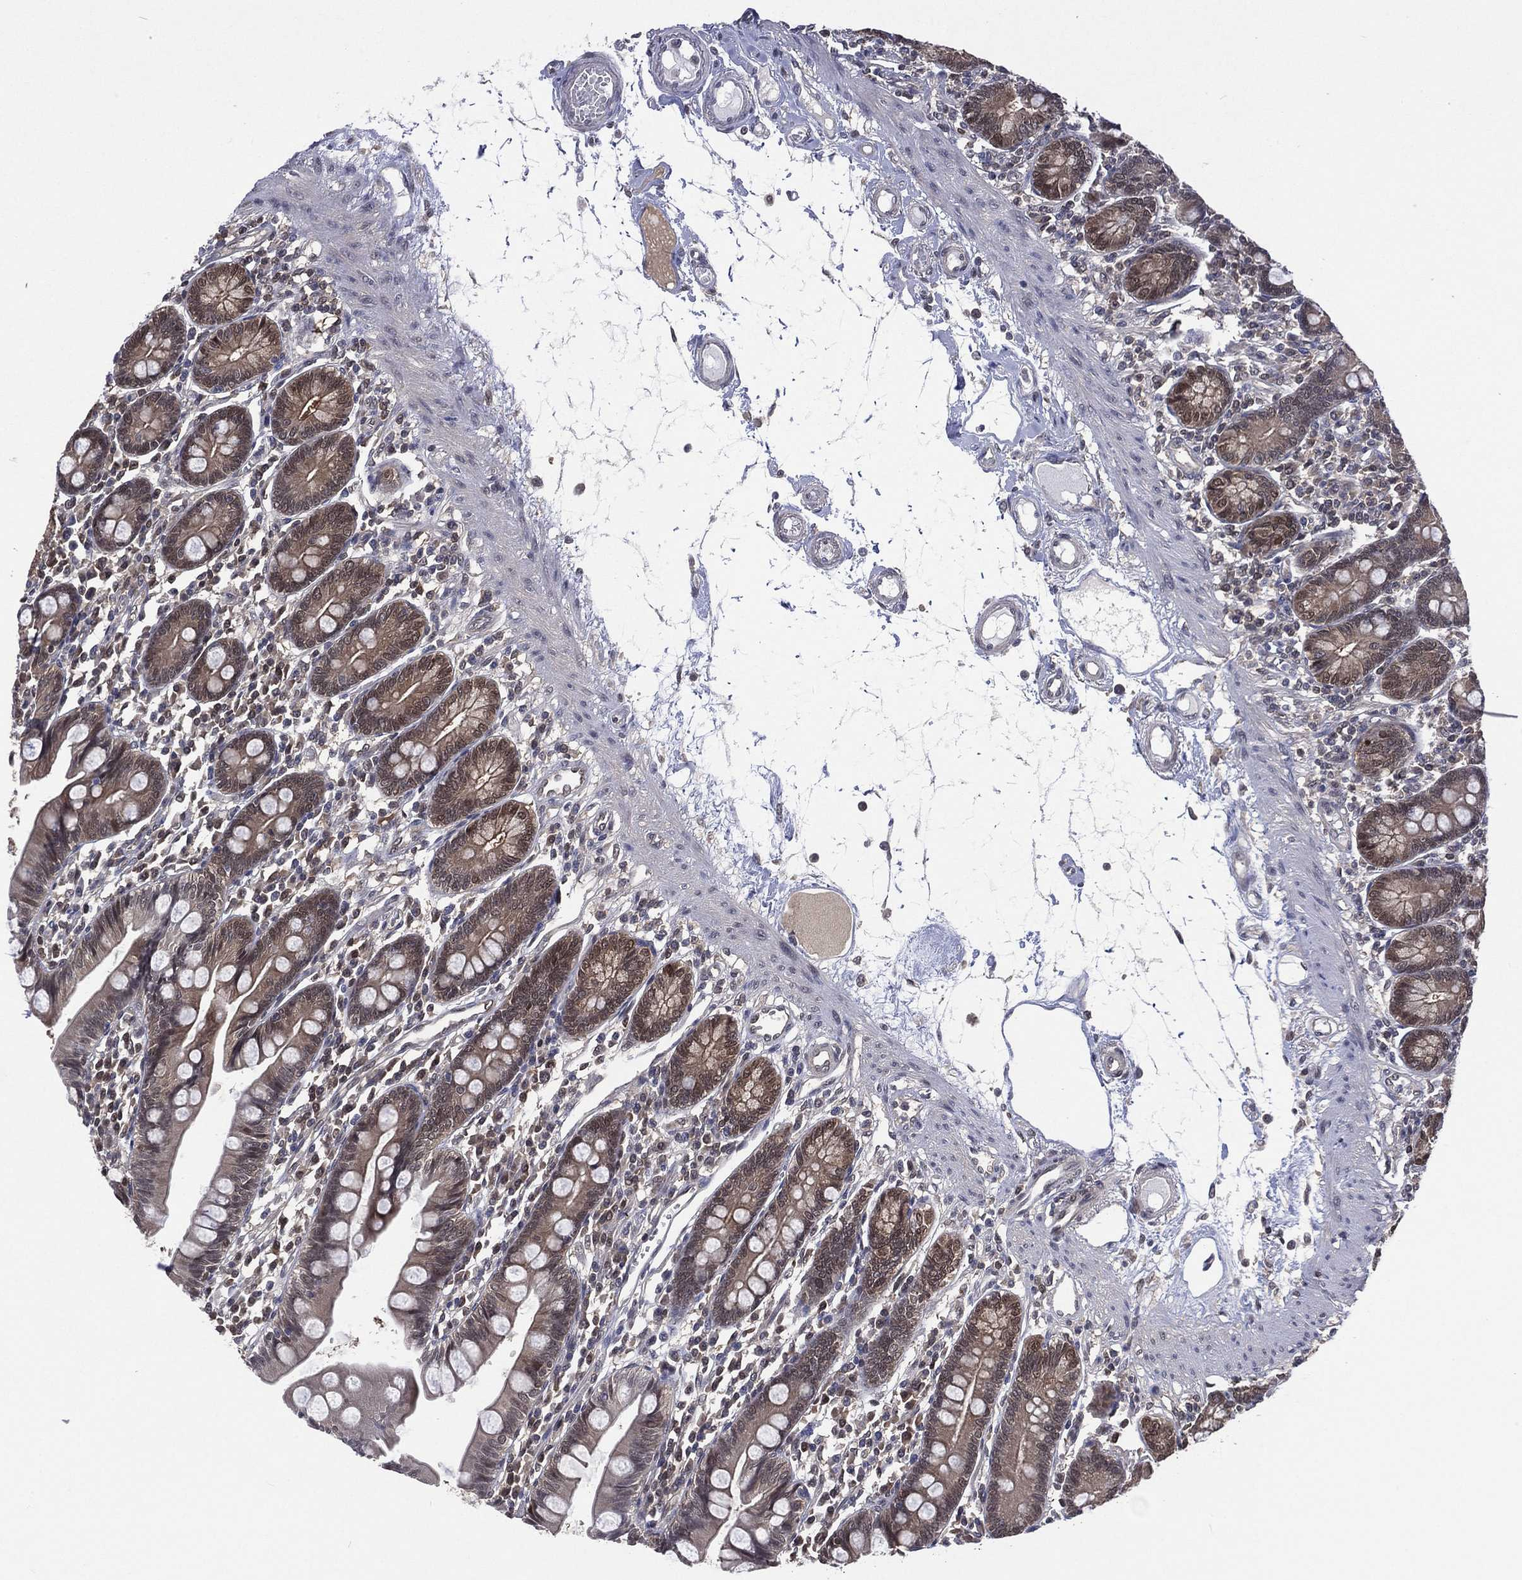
{"staining": {"intensity": "weak", "quantity": "<25%", "location": "cytoplasmic/membranous"}, "tissue": "small intestine", "cell_type": "Glandular cells", "image_type": "normal", "snomed": [{"axis": "morphology", "description": "Normal tissue, NOS"}, {"axis": "topography", "description": "Small intestine"}], "caption": "Immunohistochemistry (IHC) of unremarkable small intestine shows no expression in glandular cells. (DAB (3,3'-diaminobenzidine) immunohistochemistry (IHC), high magnification).", "gene": "MTAP", "patient": {"sex": "male", "age": 88}}